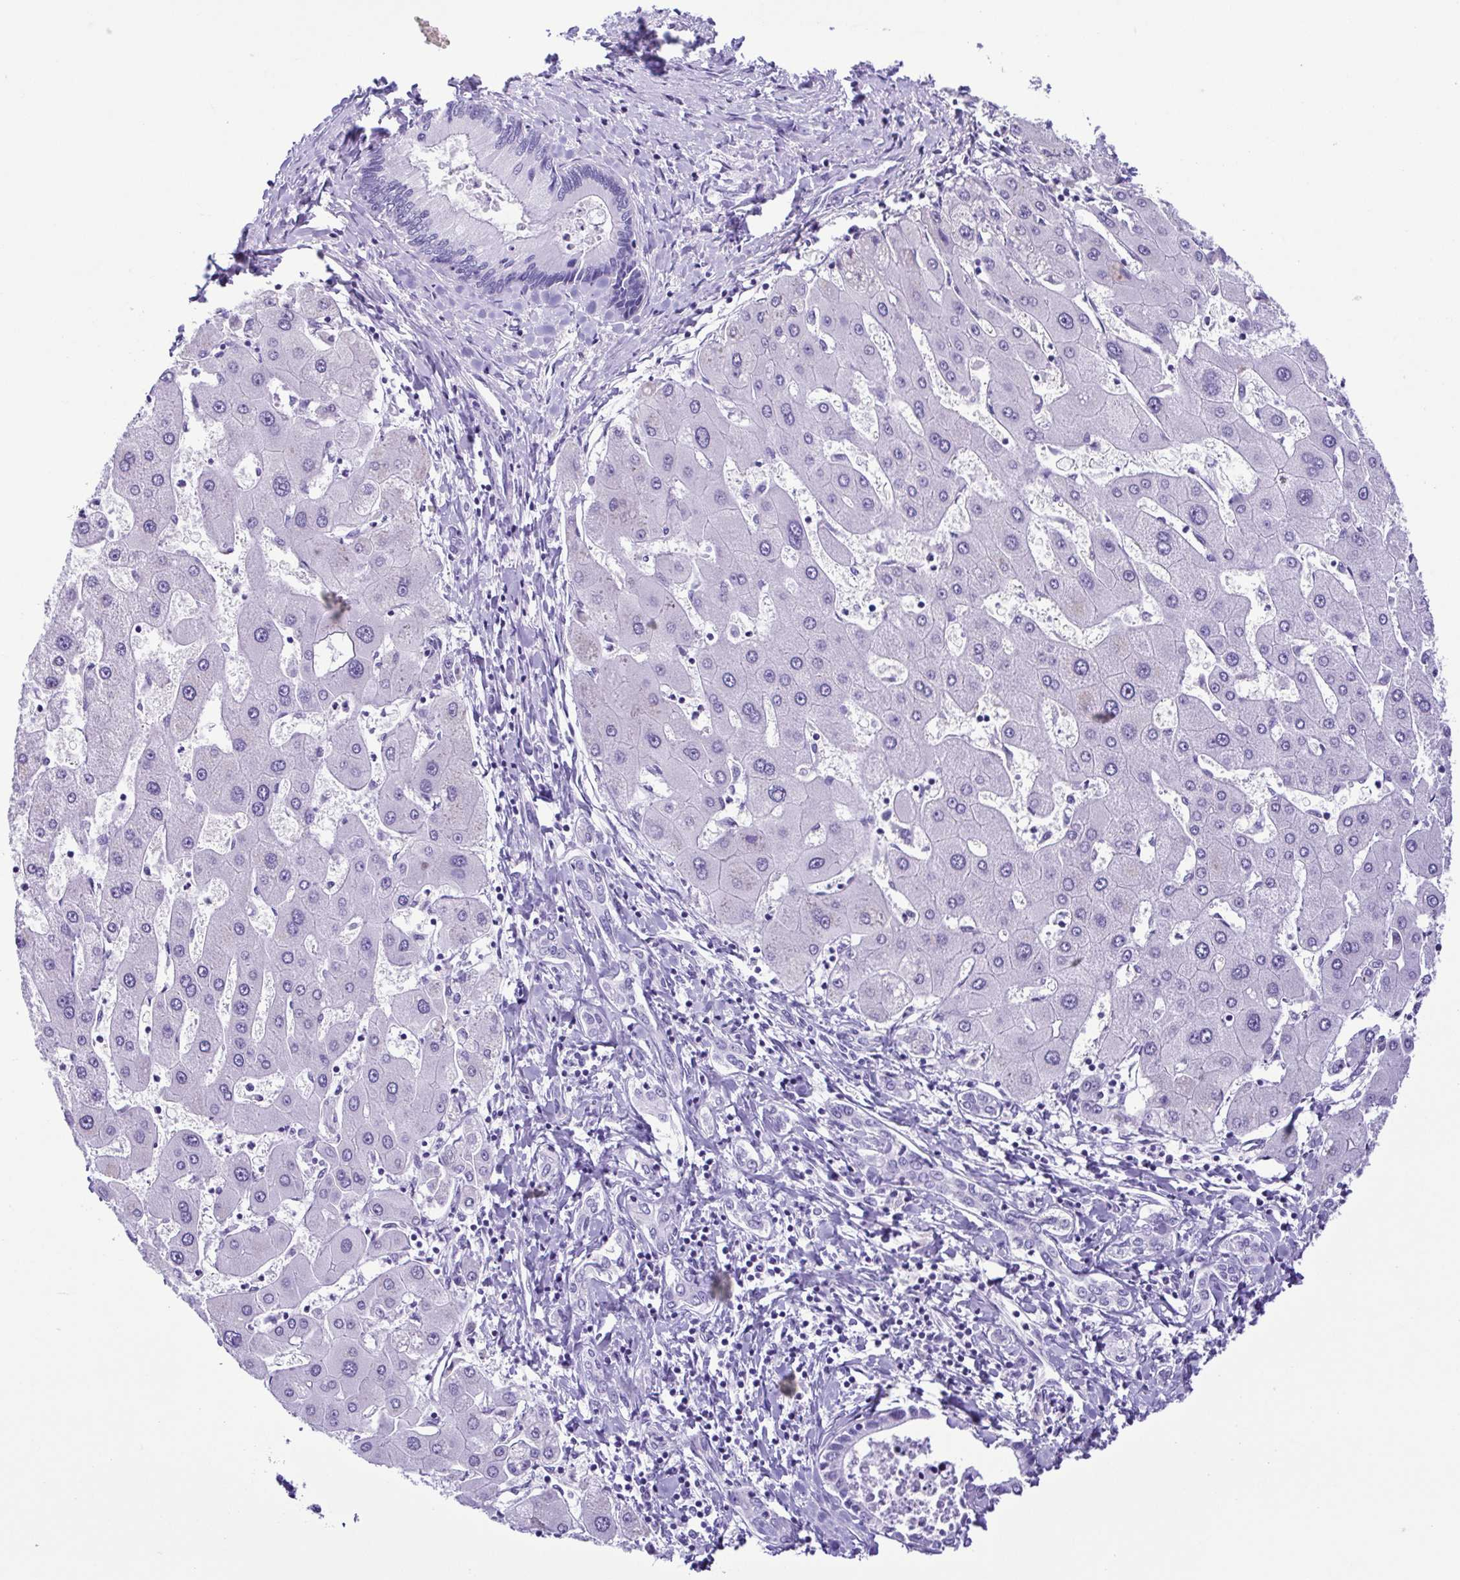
{"staining": {"intensity": "negative", "quantity": "none", "location": "none"}, "tissue": "liver cancer", "cell_type": "Tumor cells", "image_type": "cancer", "snomed": [{"axis": "morphology", "description": "Cholangiocarcinoma"}, {"axis": "topography", "description": "Liver"}], "caption": "Immunohistochemical staining of human liver cancer (cholangiocarcinoma) reveals no significant expression in tumor cells.", "gene": "PAK3", "patient": {"sex": "male", "age": 66}}